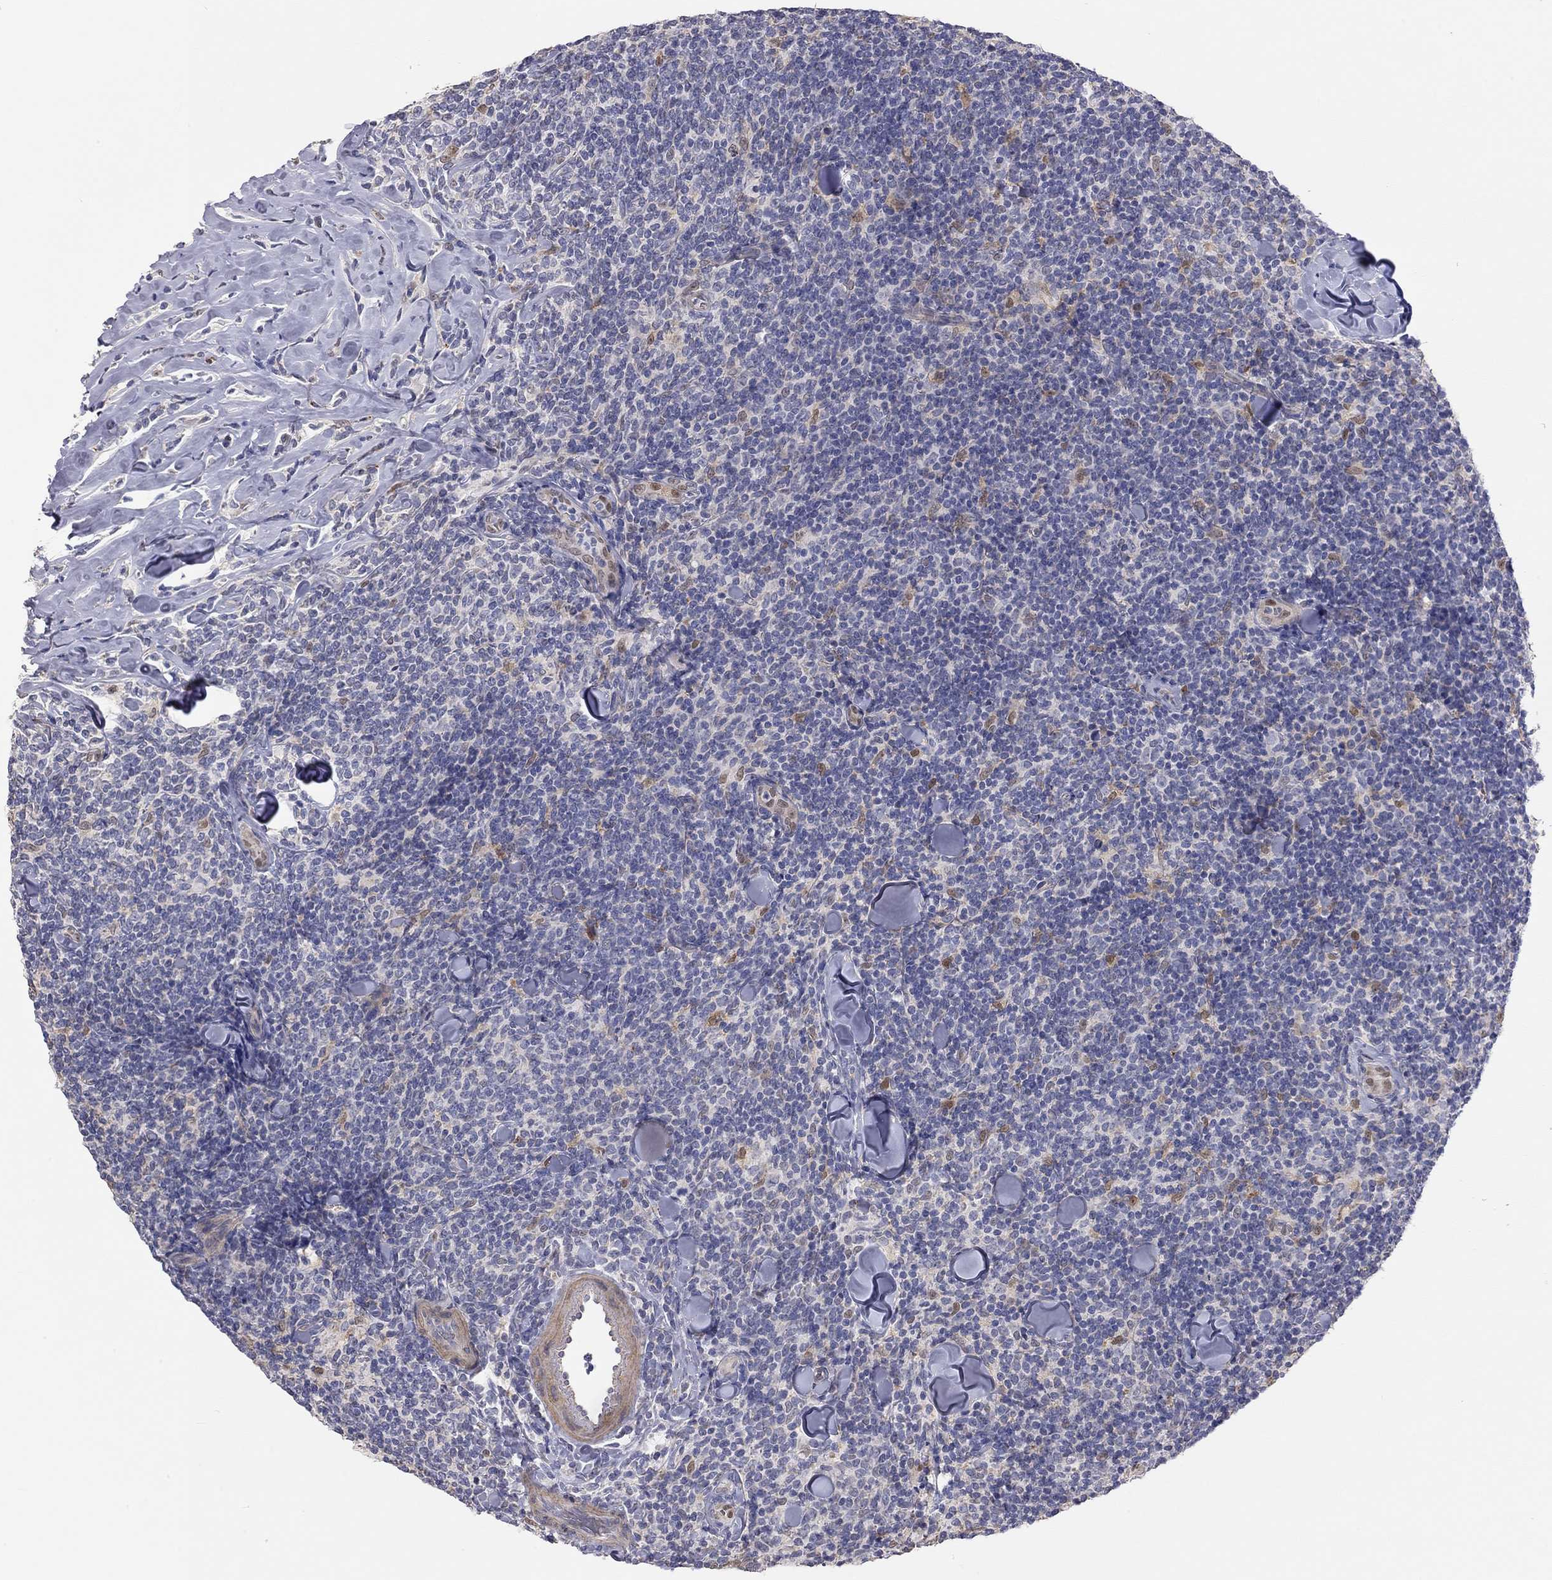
{"staining": {"intensity": "negative", "quantity": "none", "location": "none"}, "tissue": "lymphoma", "cell_type": "Tumor cells", "image_type": "cancer", "snomed": [{"axis": "morphology", "description": "Malignant lymphoma, non-Hodgkin's type, Low grade"}, {"axis": "topography", "description": "Lymph node"}], "caption": "IHC histopathology image of human low-grade malignant lymphoma, non-Hodgkin's type stained for a protein (brown), which exhibits no positivity in tumor cells.", "gene": "PAPSS2", "patient": {"sex": "female", "age": 56}}